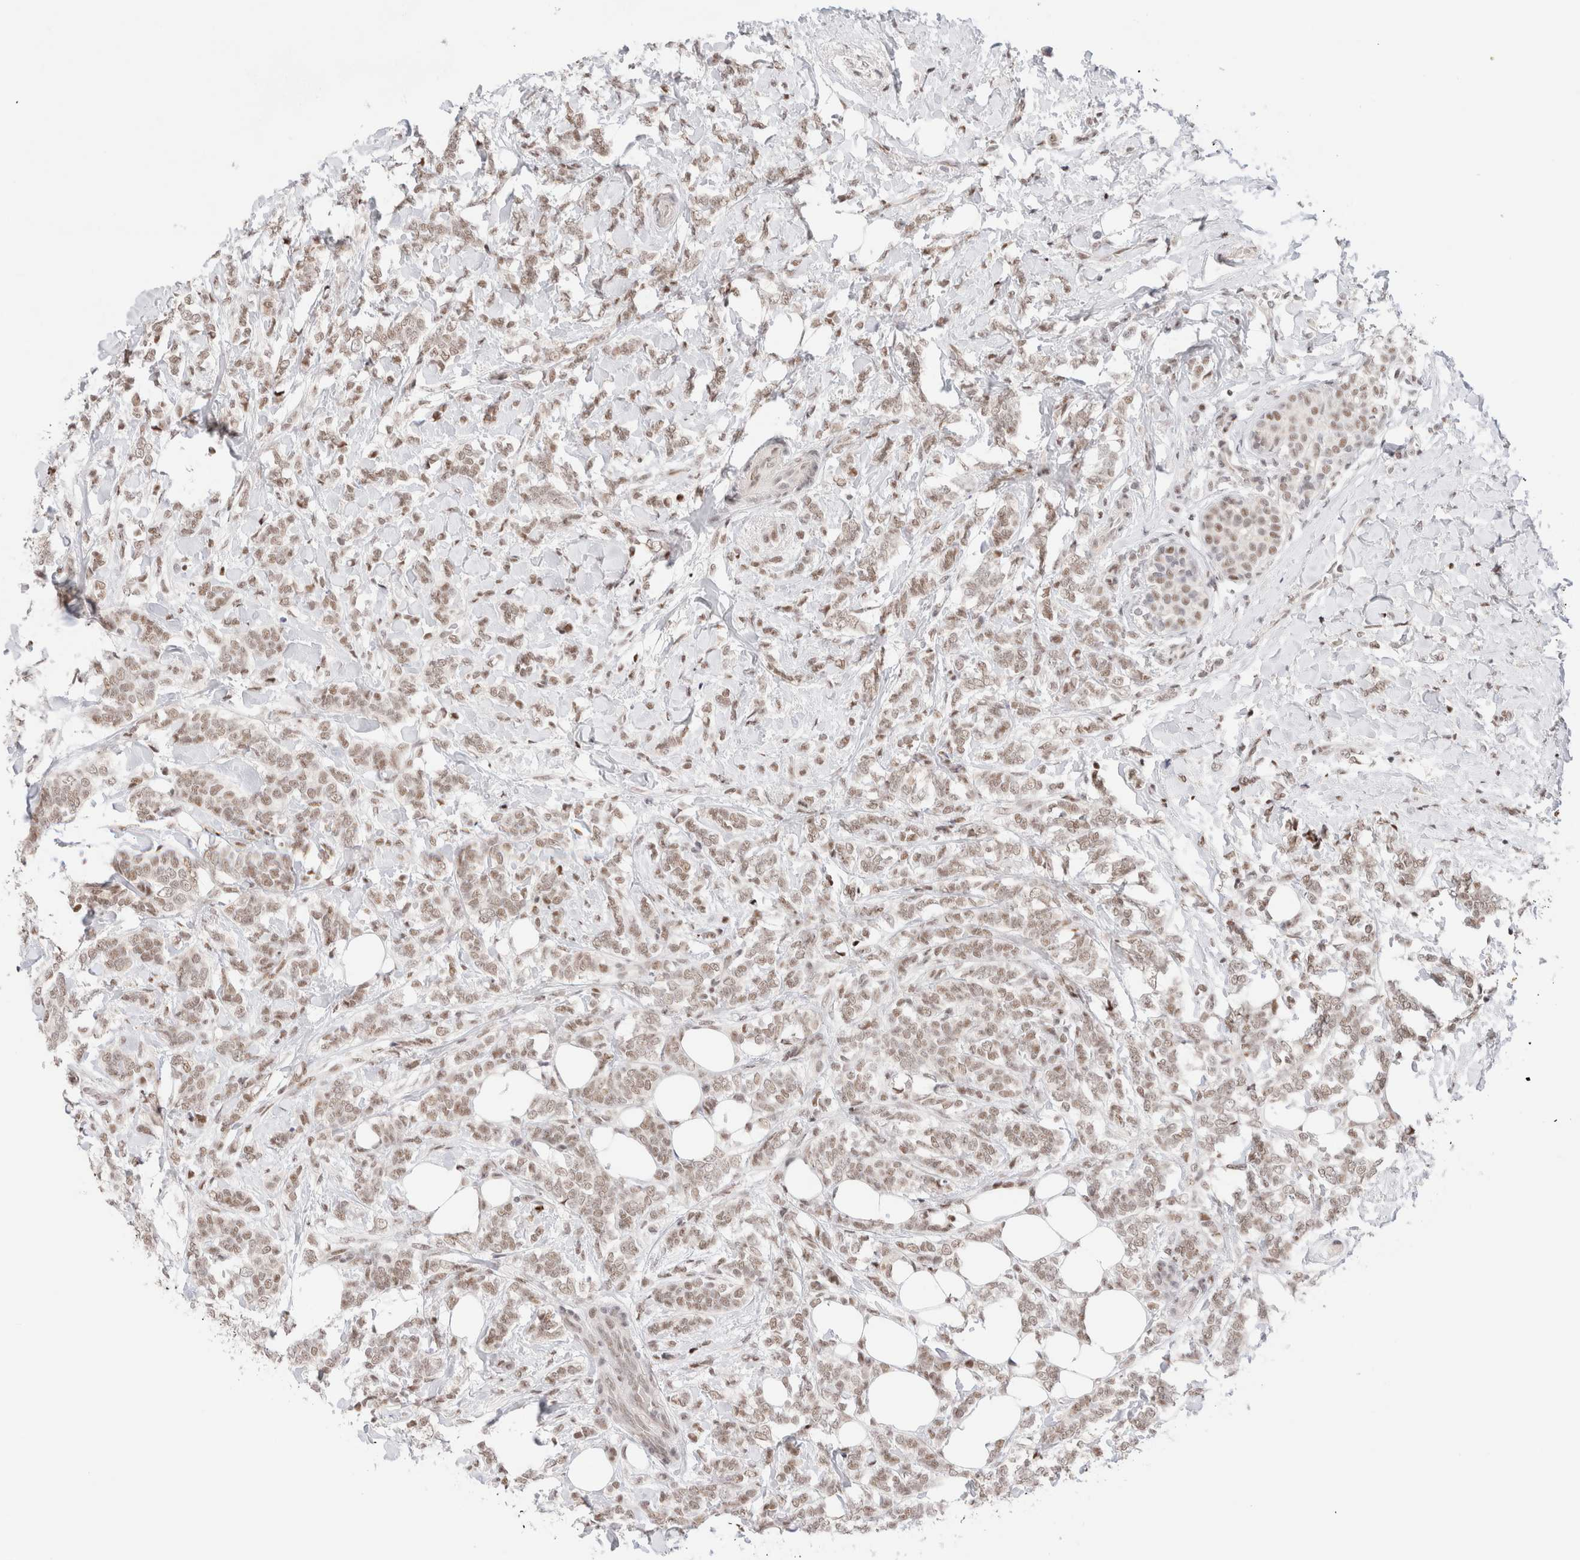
{"staining": {"intensity": "weak", "quantity": ">75%", "location": "nuclear"}, "tissue": "breast cancer", "cell_type": "Tumor cells", "image_type": "cancer", "snomed": [{"axis": "morphology", "description": "Lobular carcinoma"}, {"axis": "topography", "description": "Breast"}], "caption": "Immunohistochemistry histopathology image of neoplastic tissue: lobular carcinoma (breast) stained using immunohistochemistry (IHC) reveals low levels of weak protein expression localized specifically in the nuclear of tumor cells, appearing as a nuclear brown color.", "gene": "ZNF282", "patient": {"sex": "female", "age": 50}}